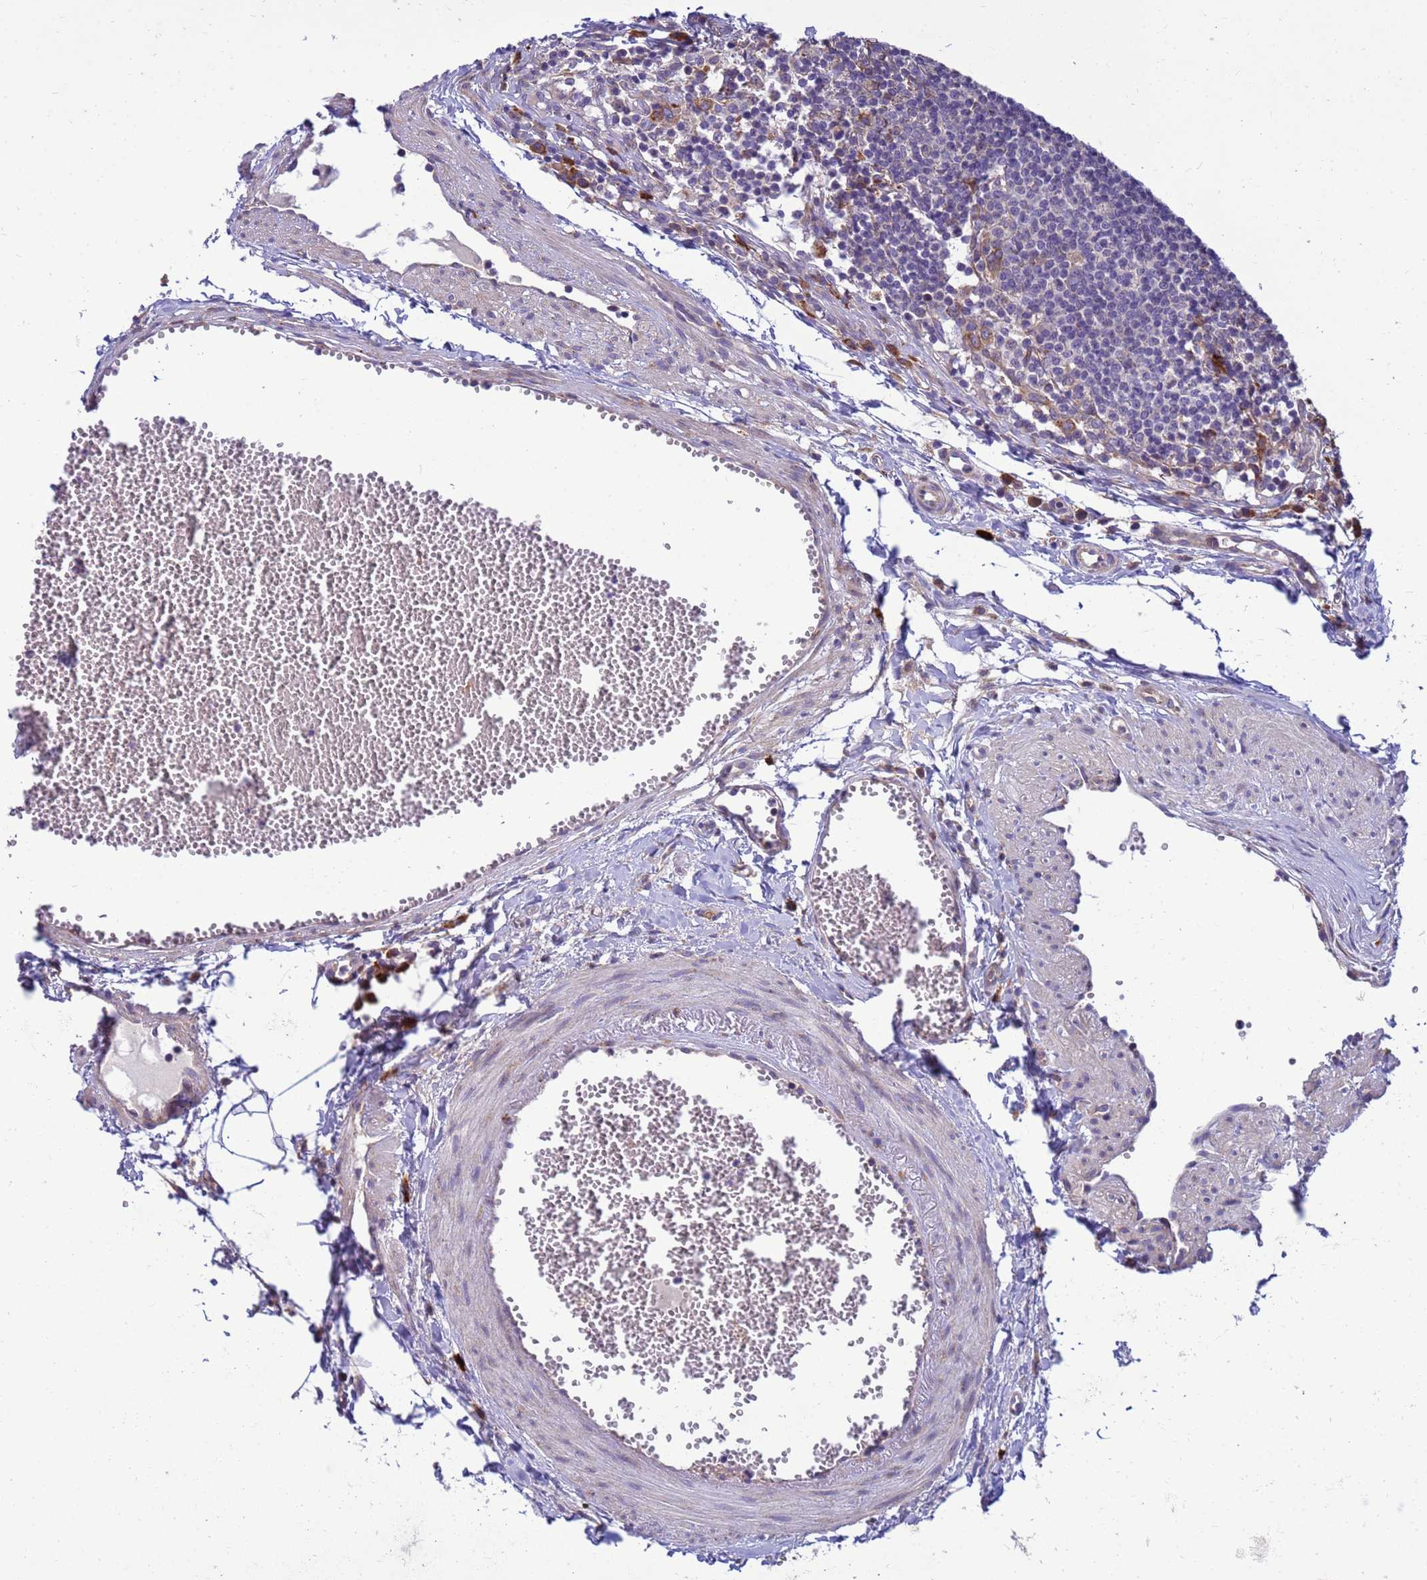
{"staining": {"intensity": "strong", "quantity": "<25%", "location": "cytoplasmic/membranous"}, "tissue": "lymph node", "cell_type": "Germinal center cells", "image_type": "normal", "snomed": [{"axis": "morphology", "description": "Normal tissue, NOS"}, {"axis": "topography", "description": "Lymph node"}], "caption": "Immunohistochemistry (IHC) image of benign lymph node: human lymph node stained using IHC displays medium levels of strong protein expression localized specifically in the cytoplasmic/membranous of germinal center cells, appearing as a cytoplasmic/membranous brown color.", "gene": "THAP5", "patient": {"sex": "female", "age": 27}}